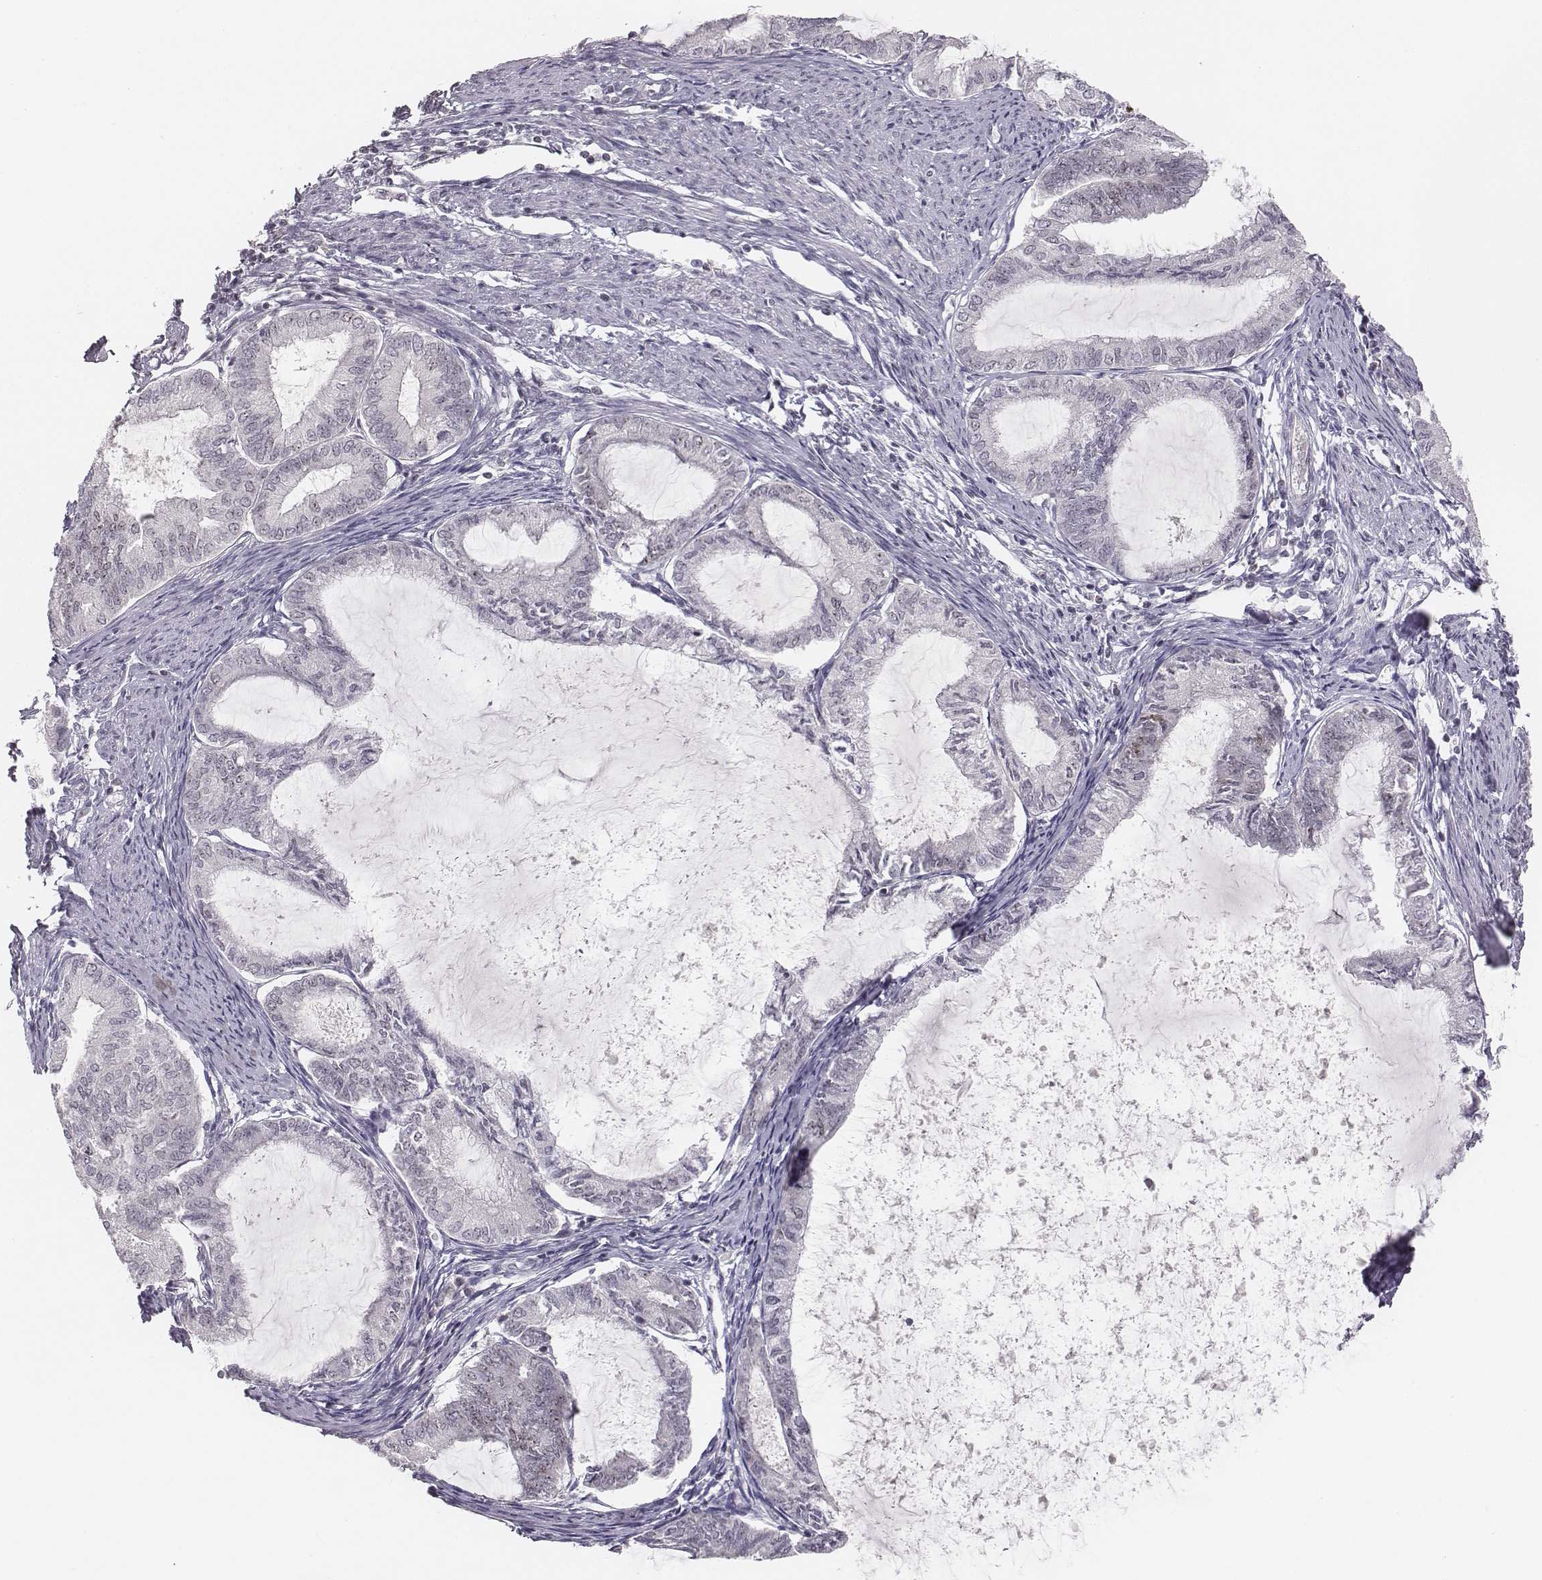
{"staining": {"intensity": "negative", "quantity": "none", "location": "none"}, "tissue": "endometrial cancer", "cell_type": "Tumor cells", "image_type": "cancer", "snomed": [{"axis": "morphology", "description": "Adenocarcinoma, NOS"}, {"axis": "topography", "description": "Endometrium"}], "caption": "An image of human endometrial cancer (adenocarcinoma) is negative for staining in tumor cells.", "gene": "NIFK", "patient": {"sex": "female", "age": 86}}